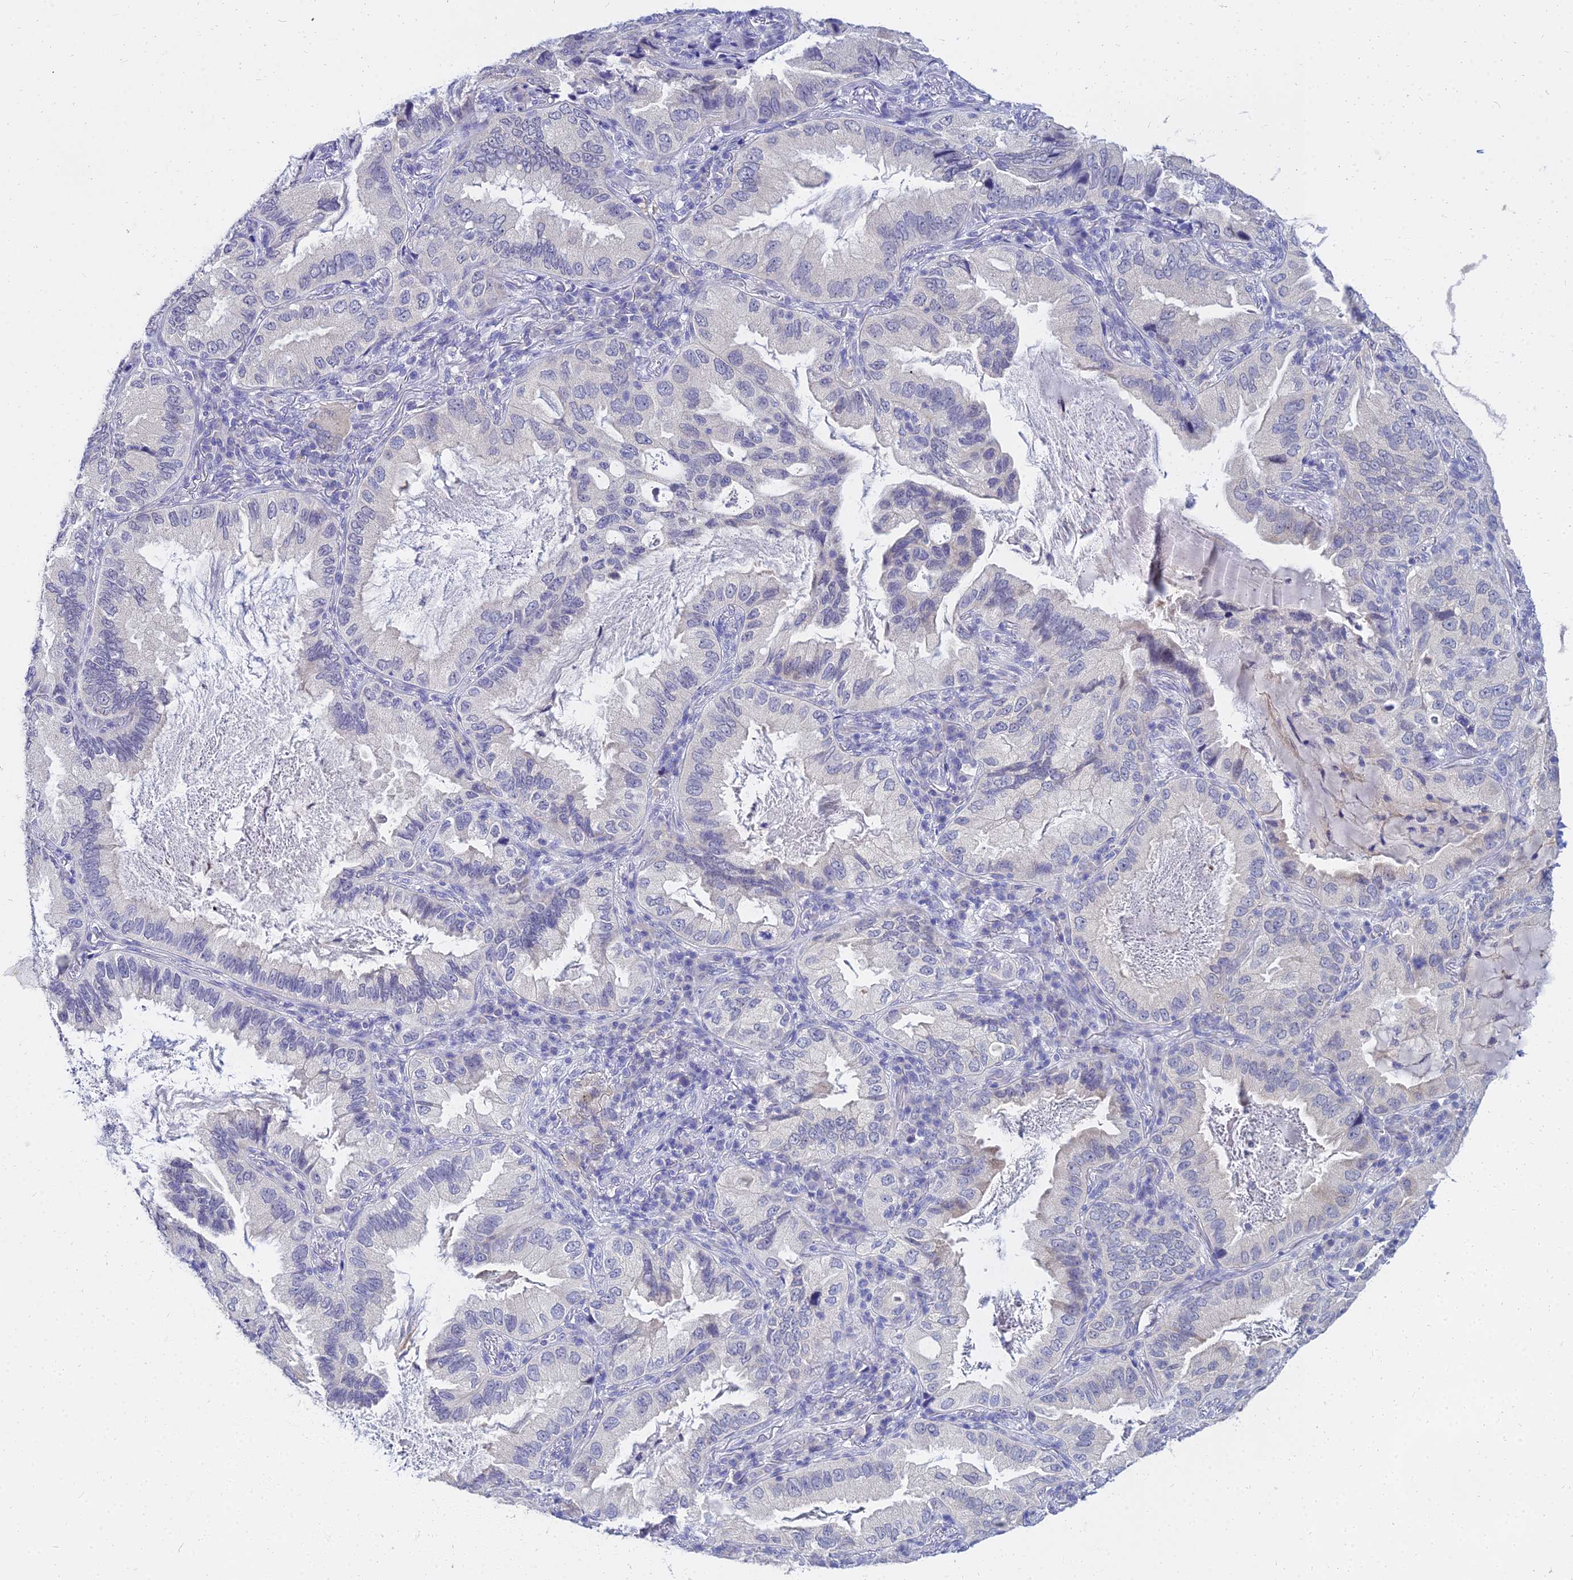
{"staining": {"intensity": "negative", "quantity": "none", "location": "none"}, "tissue": "lung cancer", "cell_type": "Tumor cells", "image_type": "cancer", "snomed": [{"axis": "morphology", "description": "Adenocarcinoma, NOS"}, {"axis": "topography", "description": "Lung"}], "caption": "This is an IHC image of adenocarcinoma (lung). There is no positivity in tumor cells.", "gene": "NPY", "patient": {"sex": "female", "age": 69}}